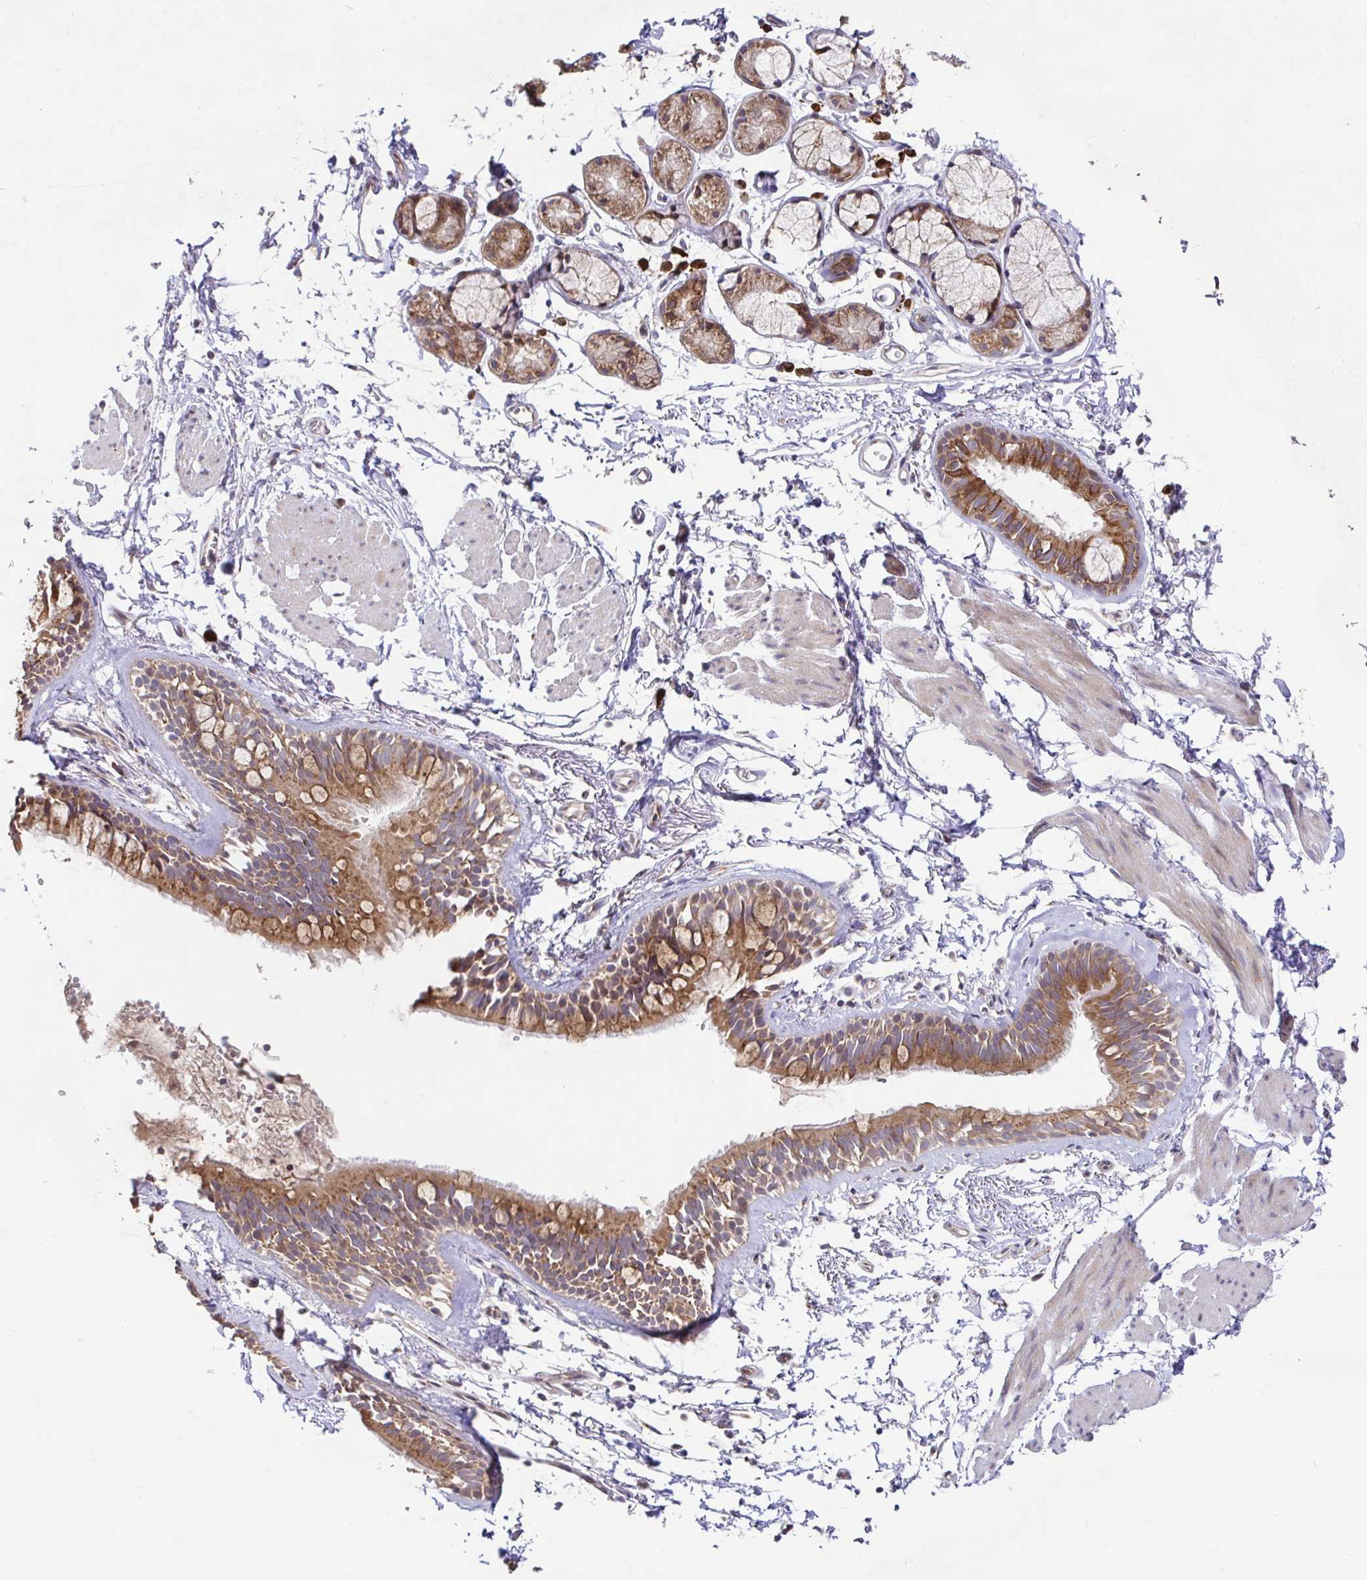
{"staining": {"intensity": "moderate", "quantity": ">75%", "location": "cytoplasmic/membranous"}, "tissue": "bronchus", "cell_type": "Respiratory epithelial cells", "image_type": "normal", "snomed": [{"axis": "morphology", "description": "Normal tissue, NOS"}, {"axis": "topography", "description": "Cartilage tissue"}, {"axis": "topography", "description": "Bronchus"}, {"axis": "topography", "description": "Peripheral nerve tissue"}], "caption": "Brown immunohistochemical staining in benign human bronchus exhibits moderate cytoplasmic/membranous staining in about >75% of respiratory epithelial cells. (IHC, brightfield microscopy, high magnification).", "gene": "ELP1", "patient": {"sex": "female", "age": 59}}